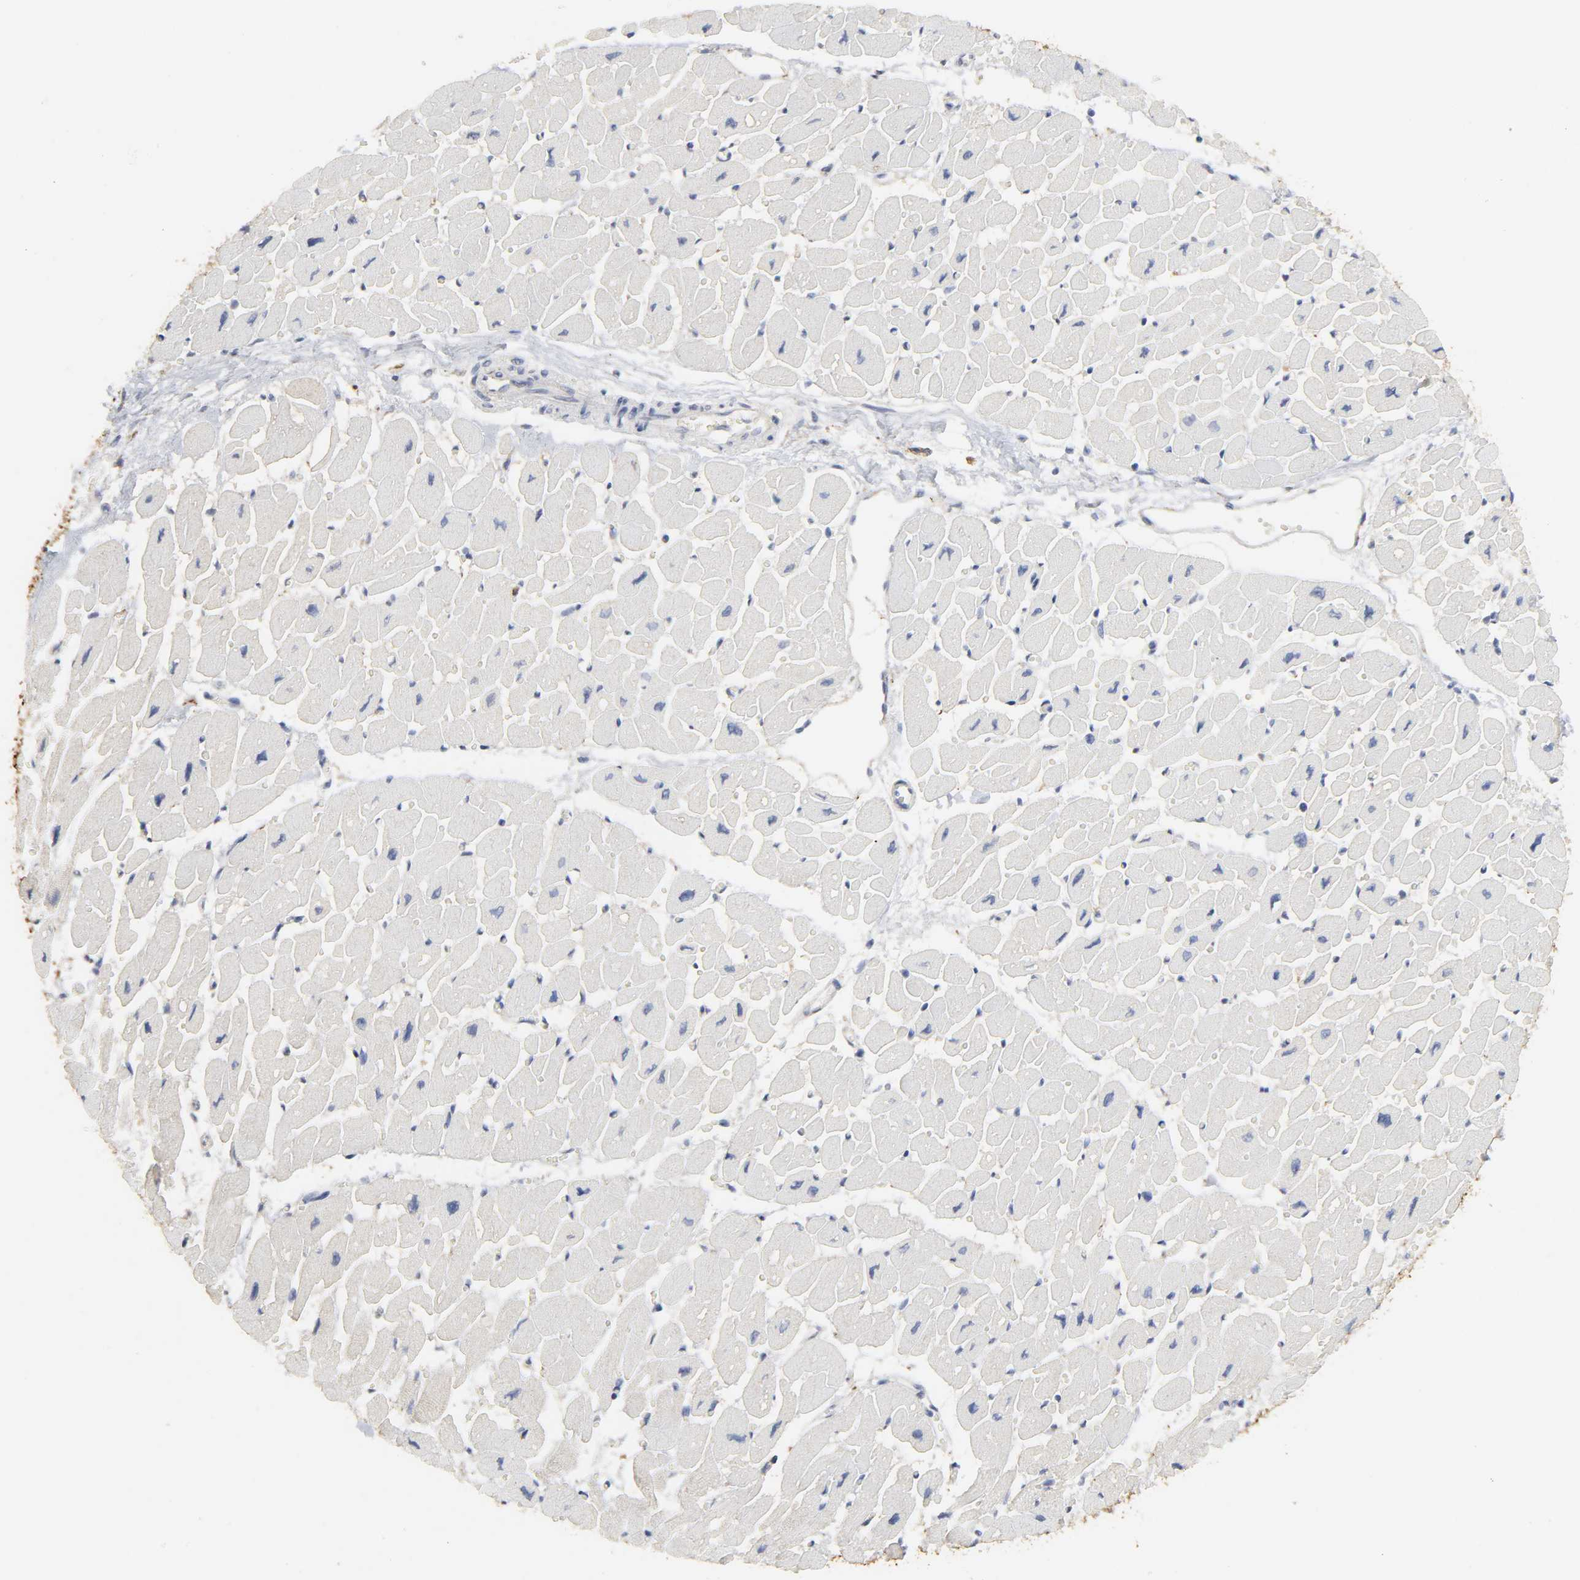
{"staining": {"intensity": "weak", "quantity": "<25%", "location": "cytoplasmic/membranous"}, "tissue": "heart muscle", "cell_type": "Cardiomyocytes", "image_type": "normal", "snomed": [{"axis": "morphology", "description": "Normal tissue, NOS"}, {"axis": "topography", "description": "Heart"}], "caption": "Immunohistochemical staining of unremarkable human heart muscle exhibits no significant positivity in cardiomyocytes.", "gene": "POR", "patient": {"sex": "female", "age": 54}}